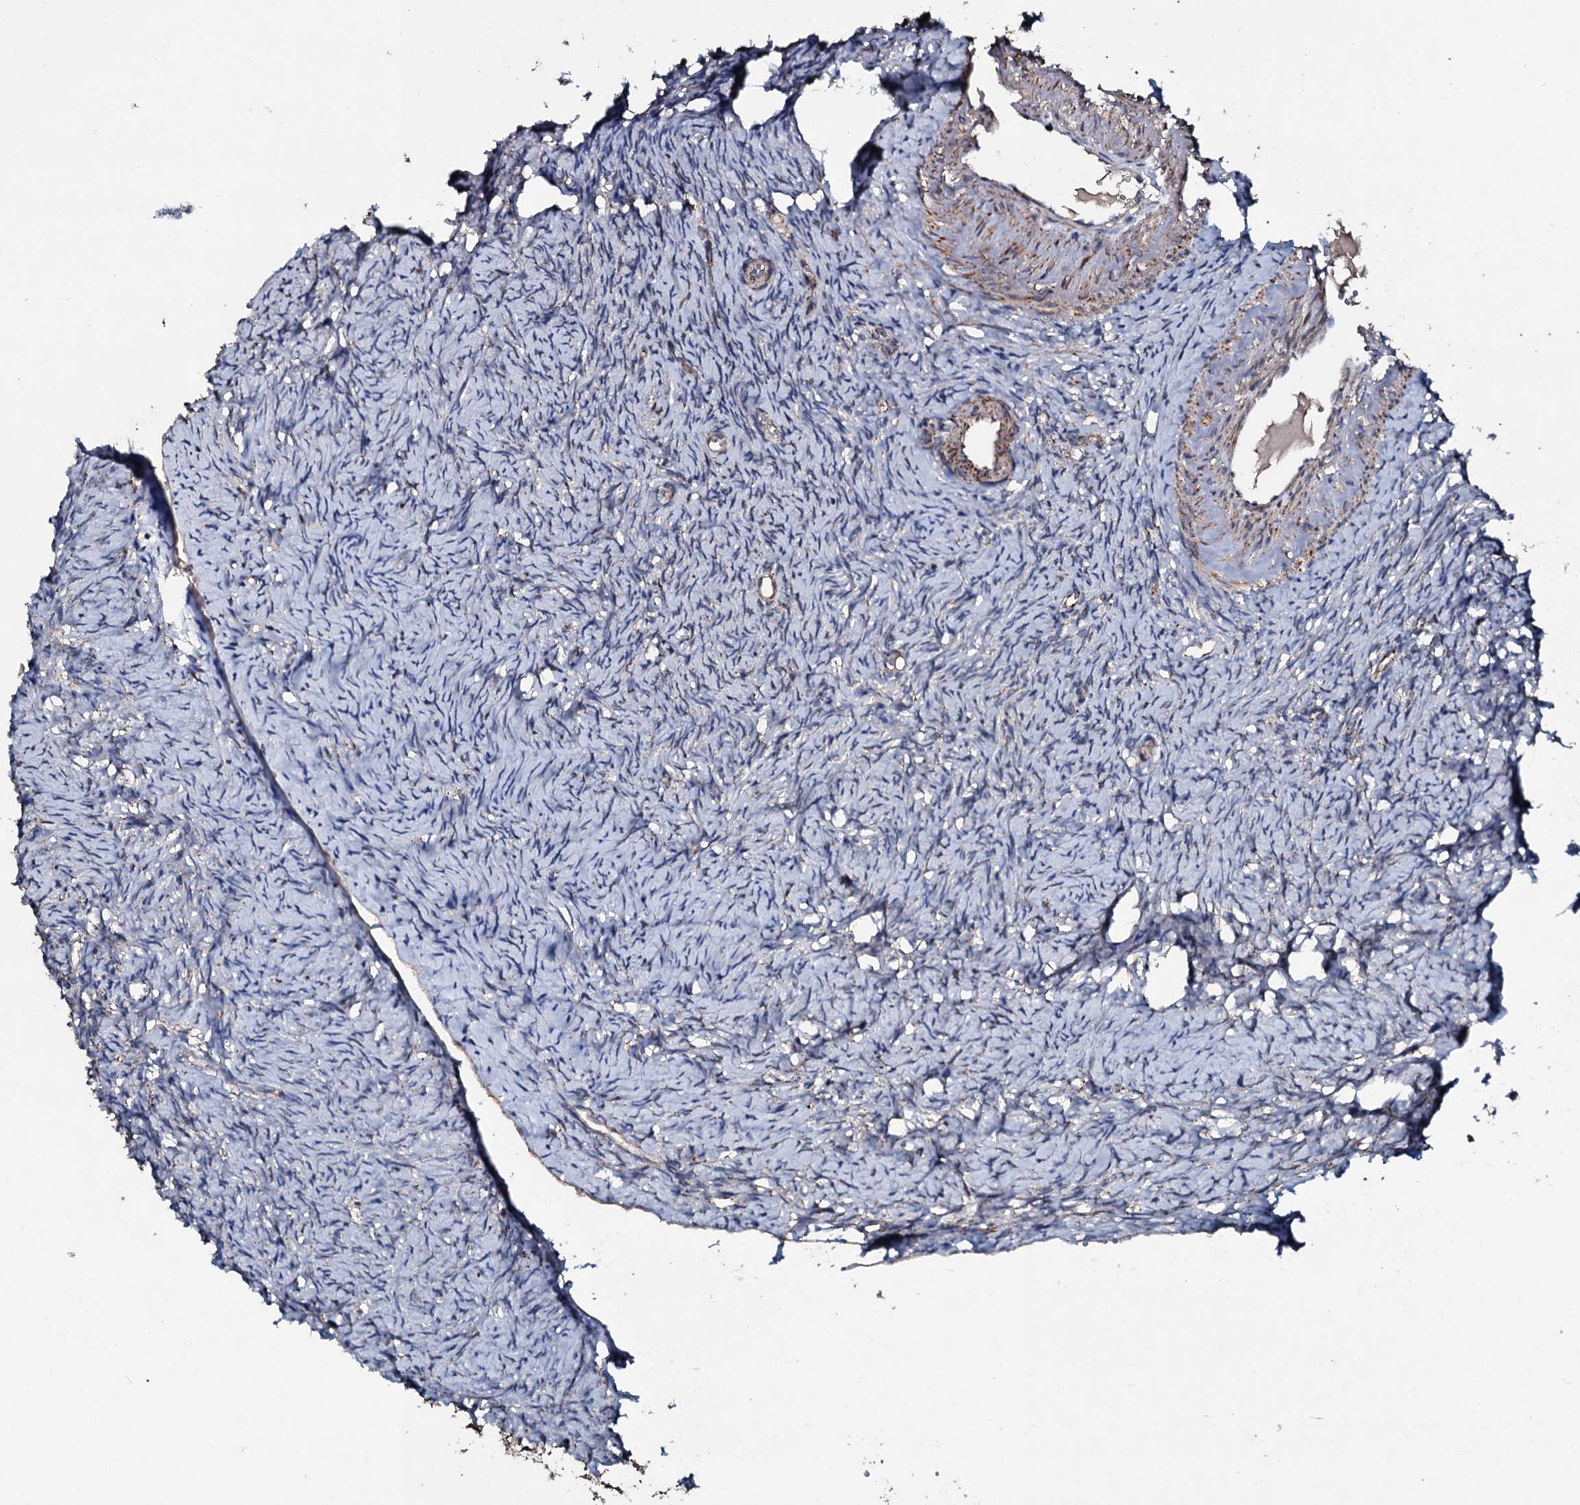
{"staining": {"intensity": "negative", "quantity": "none", "location": "none"}, "tissue": "ovary", "cell_type": "Ovarian stroma cells", "image_type": "normal", "snomed": [{"axis": "morphology", "description": "Normal tissue, NOS"}, {"axis": "topography", "description": "Ovary"}], "caption": "Ovarian stroma cells show no significant protein positivity in normal ovary. Nuclei are stained in blue.", "gene": "DYNC2I2", "patient": {"sex": "female", "age": 51}}